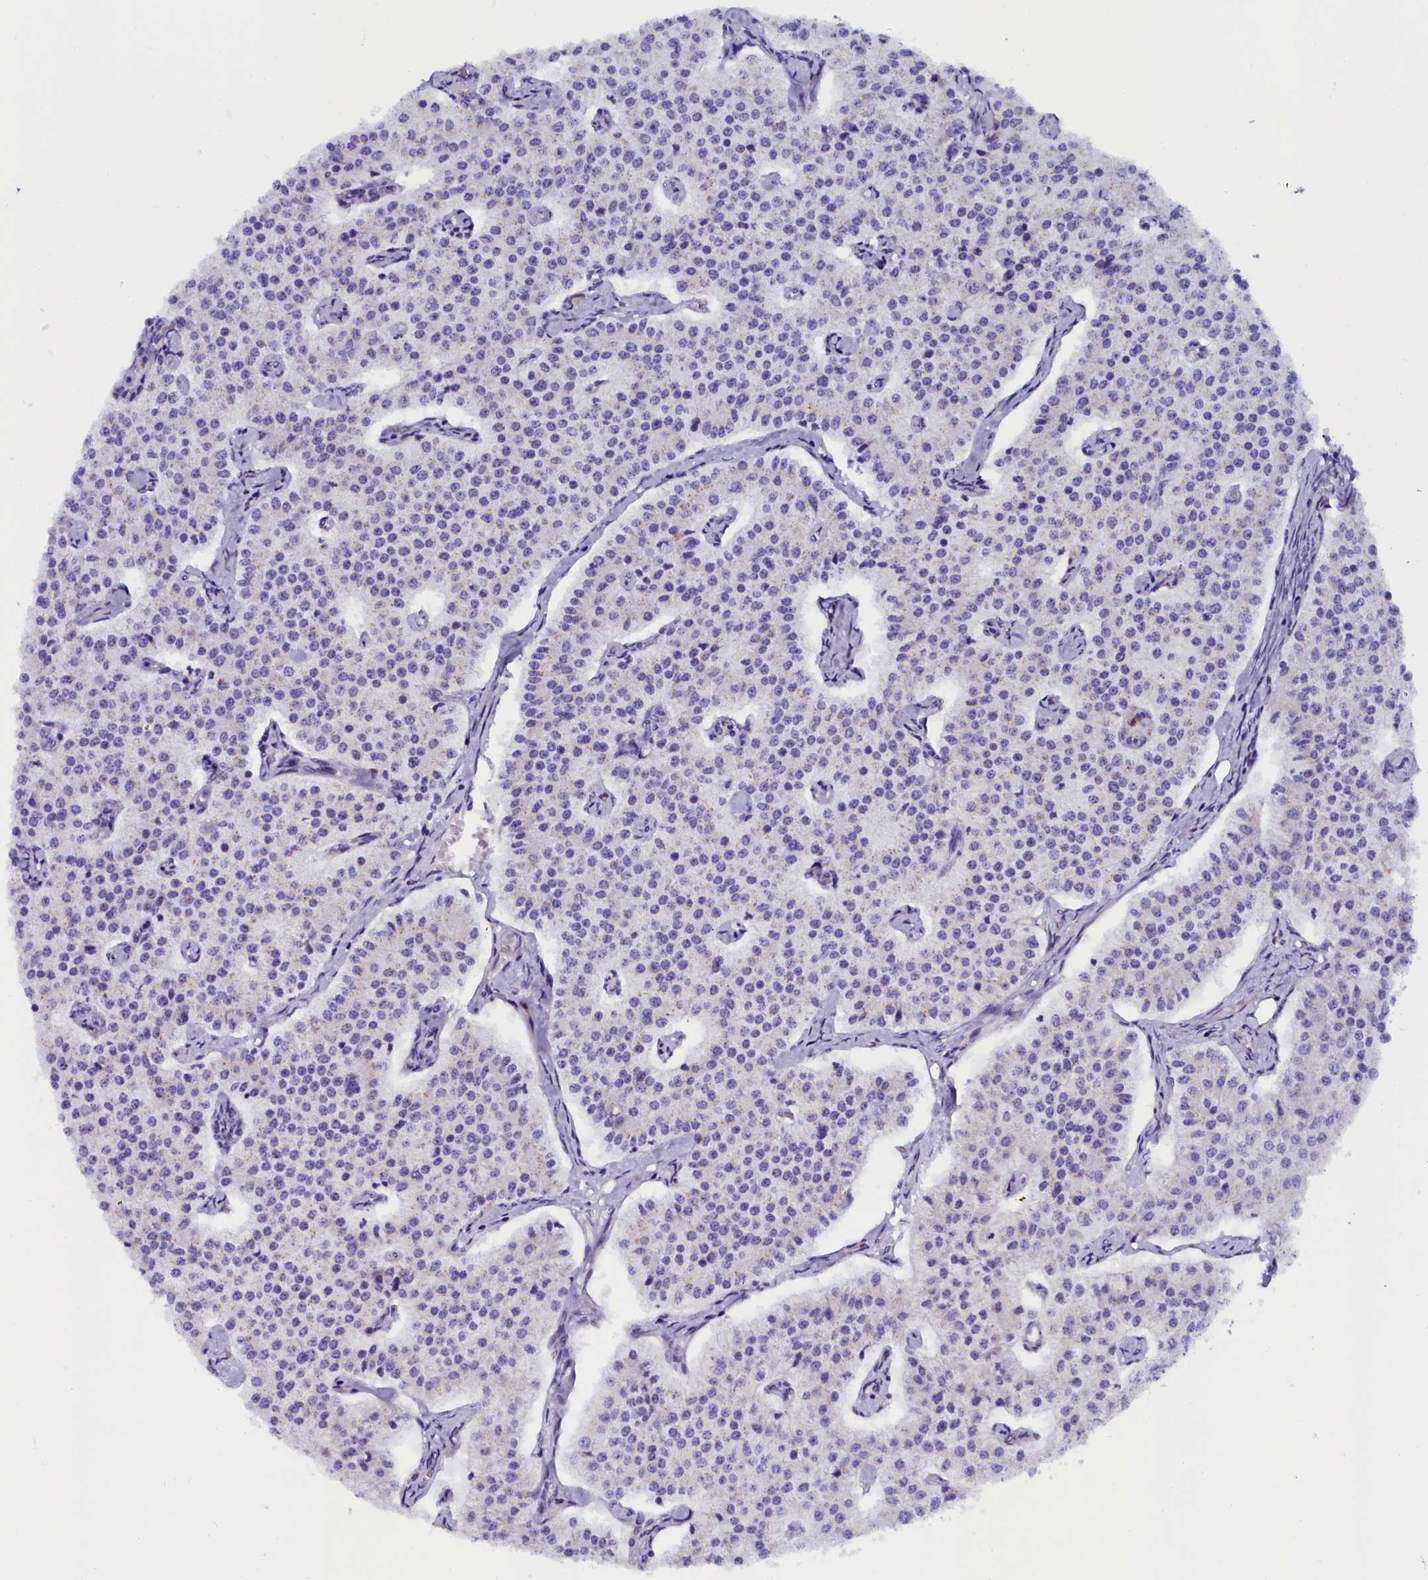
{"staining": {"intensity": "negative", "quantity": "none", "location": "none"}, "tissue": "carcinoid", "cell_type": "Tumor cells", "image_type": "cancer", "snomed": [{"axis": "morphology", "description": "Carcinoid, malignant, NOS"}, {"axis": "topography", "description": "Colon"}], "caption": "Carcinoid was stained to show a protein in brown. There is no significant staining in tumor cells.", "gene": "OTOL1", "patient": {"sex": "female", "age": 52}}